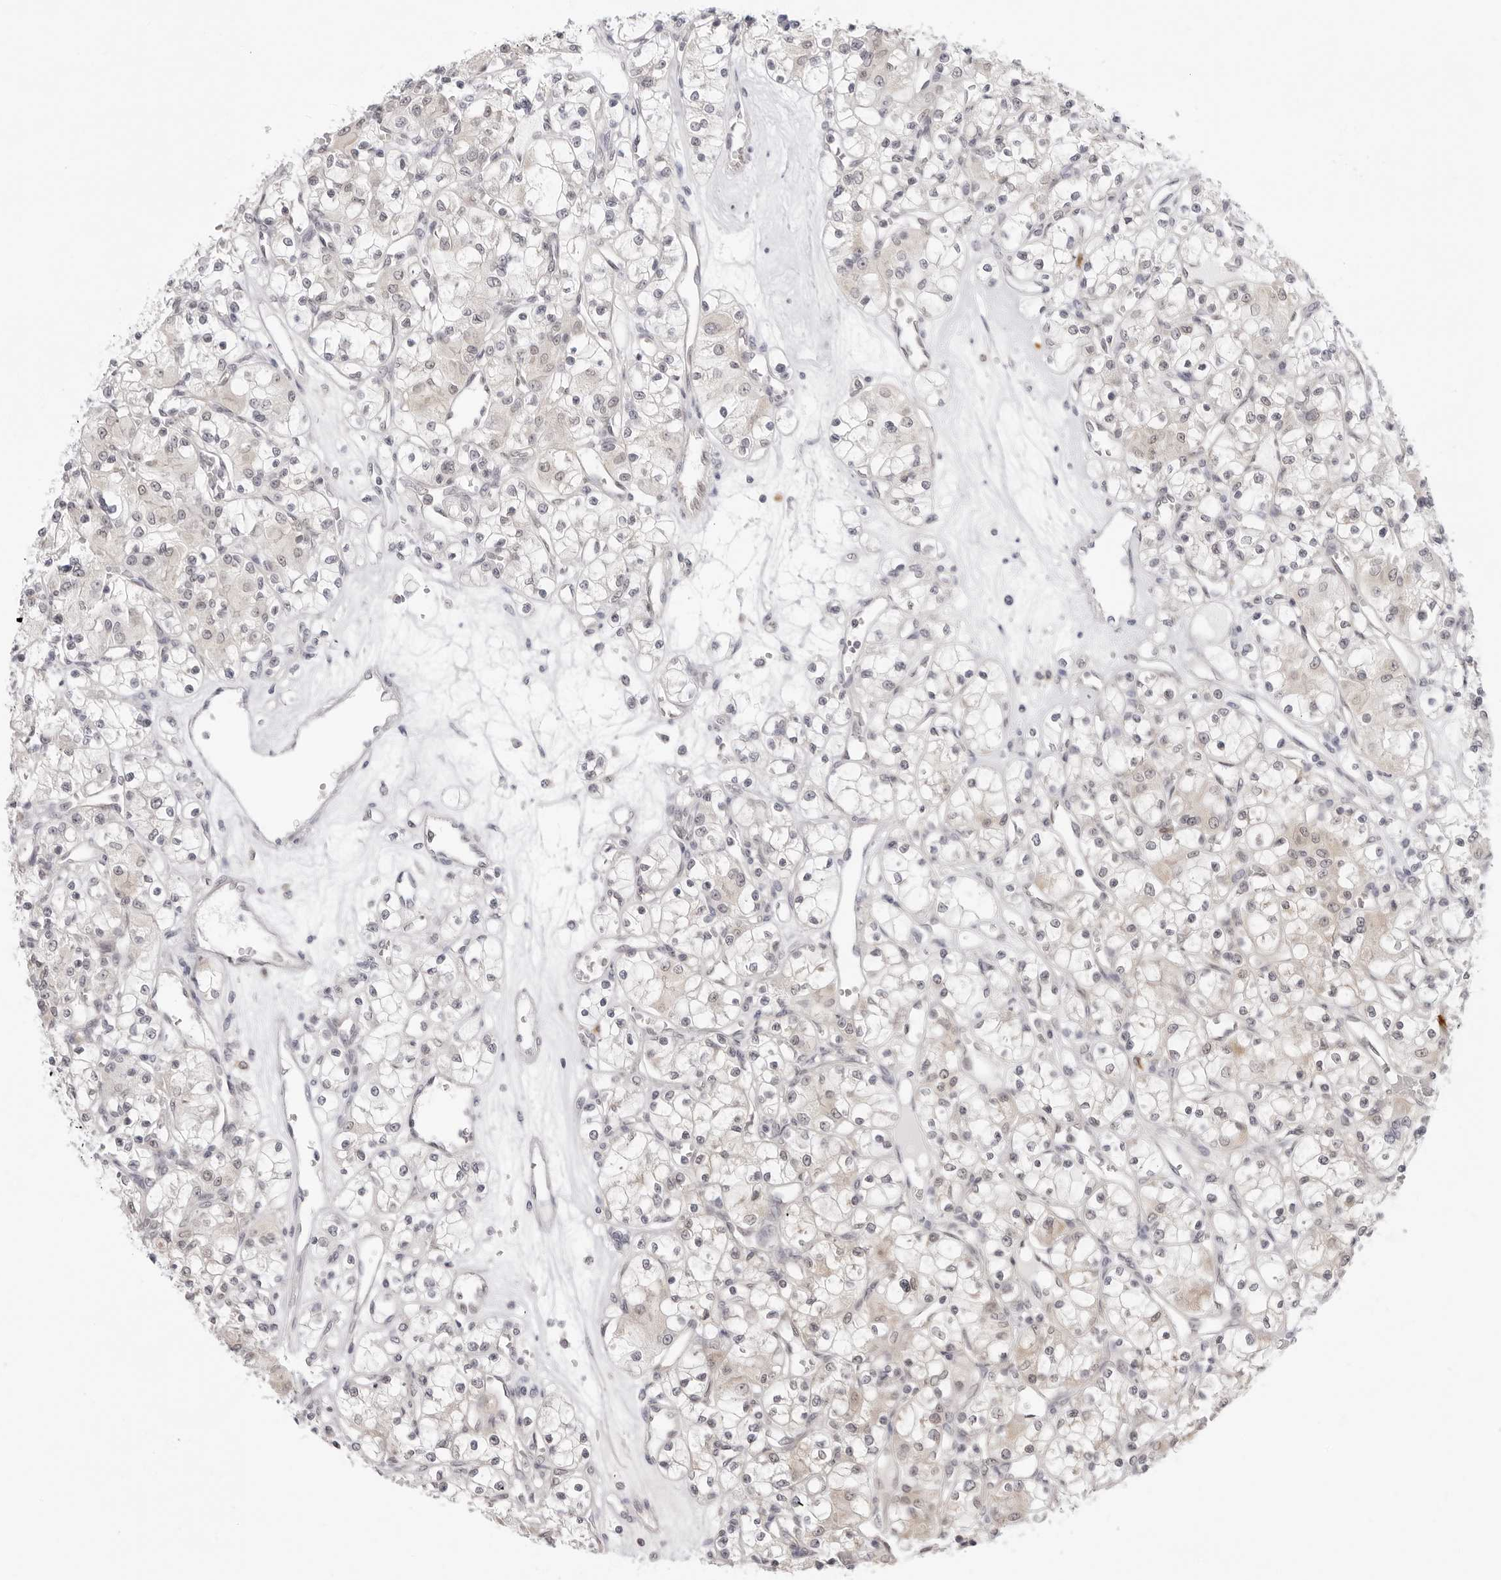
{"staining": {"intensity": "negative", "quantity": "none", "location": "none"}, "tissue": "renal cancer", "cell_type": "Tumor cells", "image_type": "cancer", "snomed": [{"axis": "morphology", "description": "Adenocarcinoma, NOS"}, {"axis": "topography", "description": "Kidney"}], "caption": "Tumor cells show no significant positivity in renal adenocarcinoma.", "gene": "FDPS", "patient": {"sex": "female", "age": 59}}